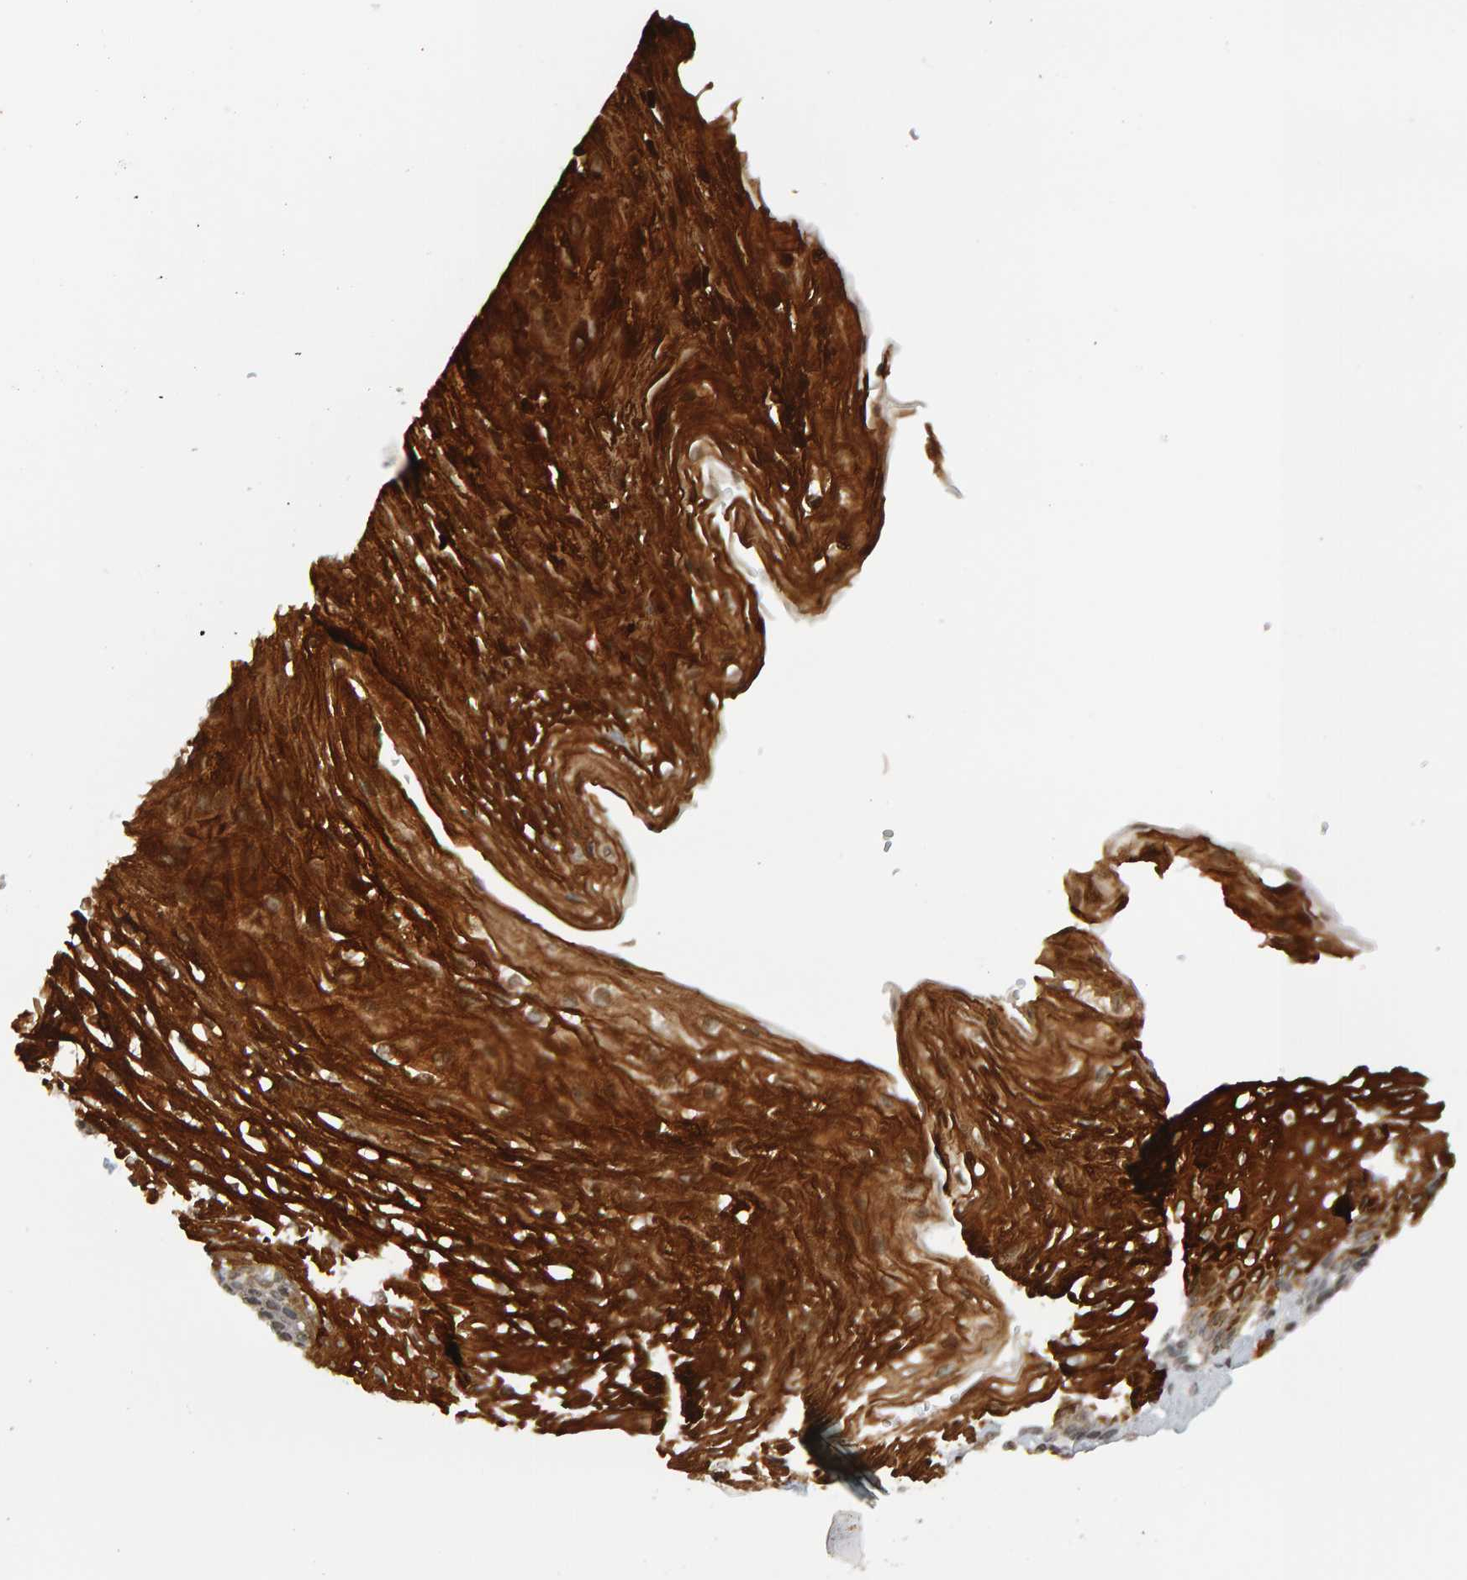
{"staining": {"intensity": "strong", "quantity": ">75%", "location": "cytoplasmic/membranous"}, "tissue": "esophagus", "cell_type": "Squamous epithelial cells", "image_type": "normal", "snomed": [{"axis": "morphology", "description": "Normal tissue, NOS"}, {"axis": "topography", "description": "Esophagus"}], "caption": "Esophagus stained for a protein shows strong cytoplasmic/membranous positivity in squamous epithelial cells. Nuclei are stained in blue.", "gene": "TRAM1", "patient": {"sex": "female", "age": 66}}